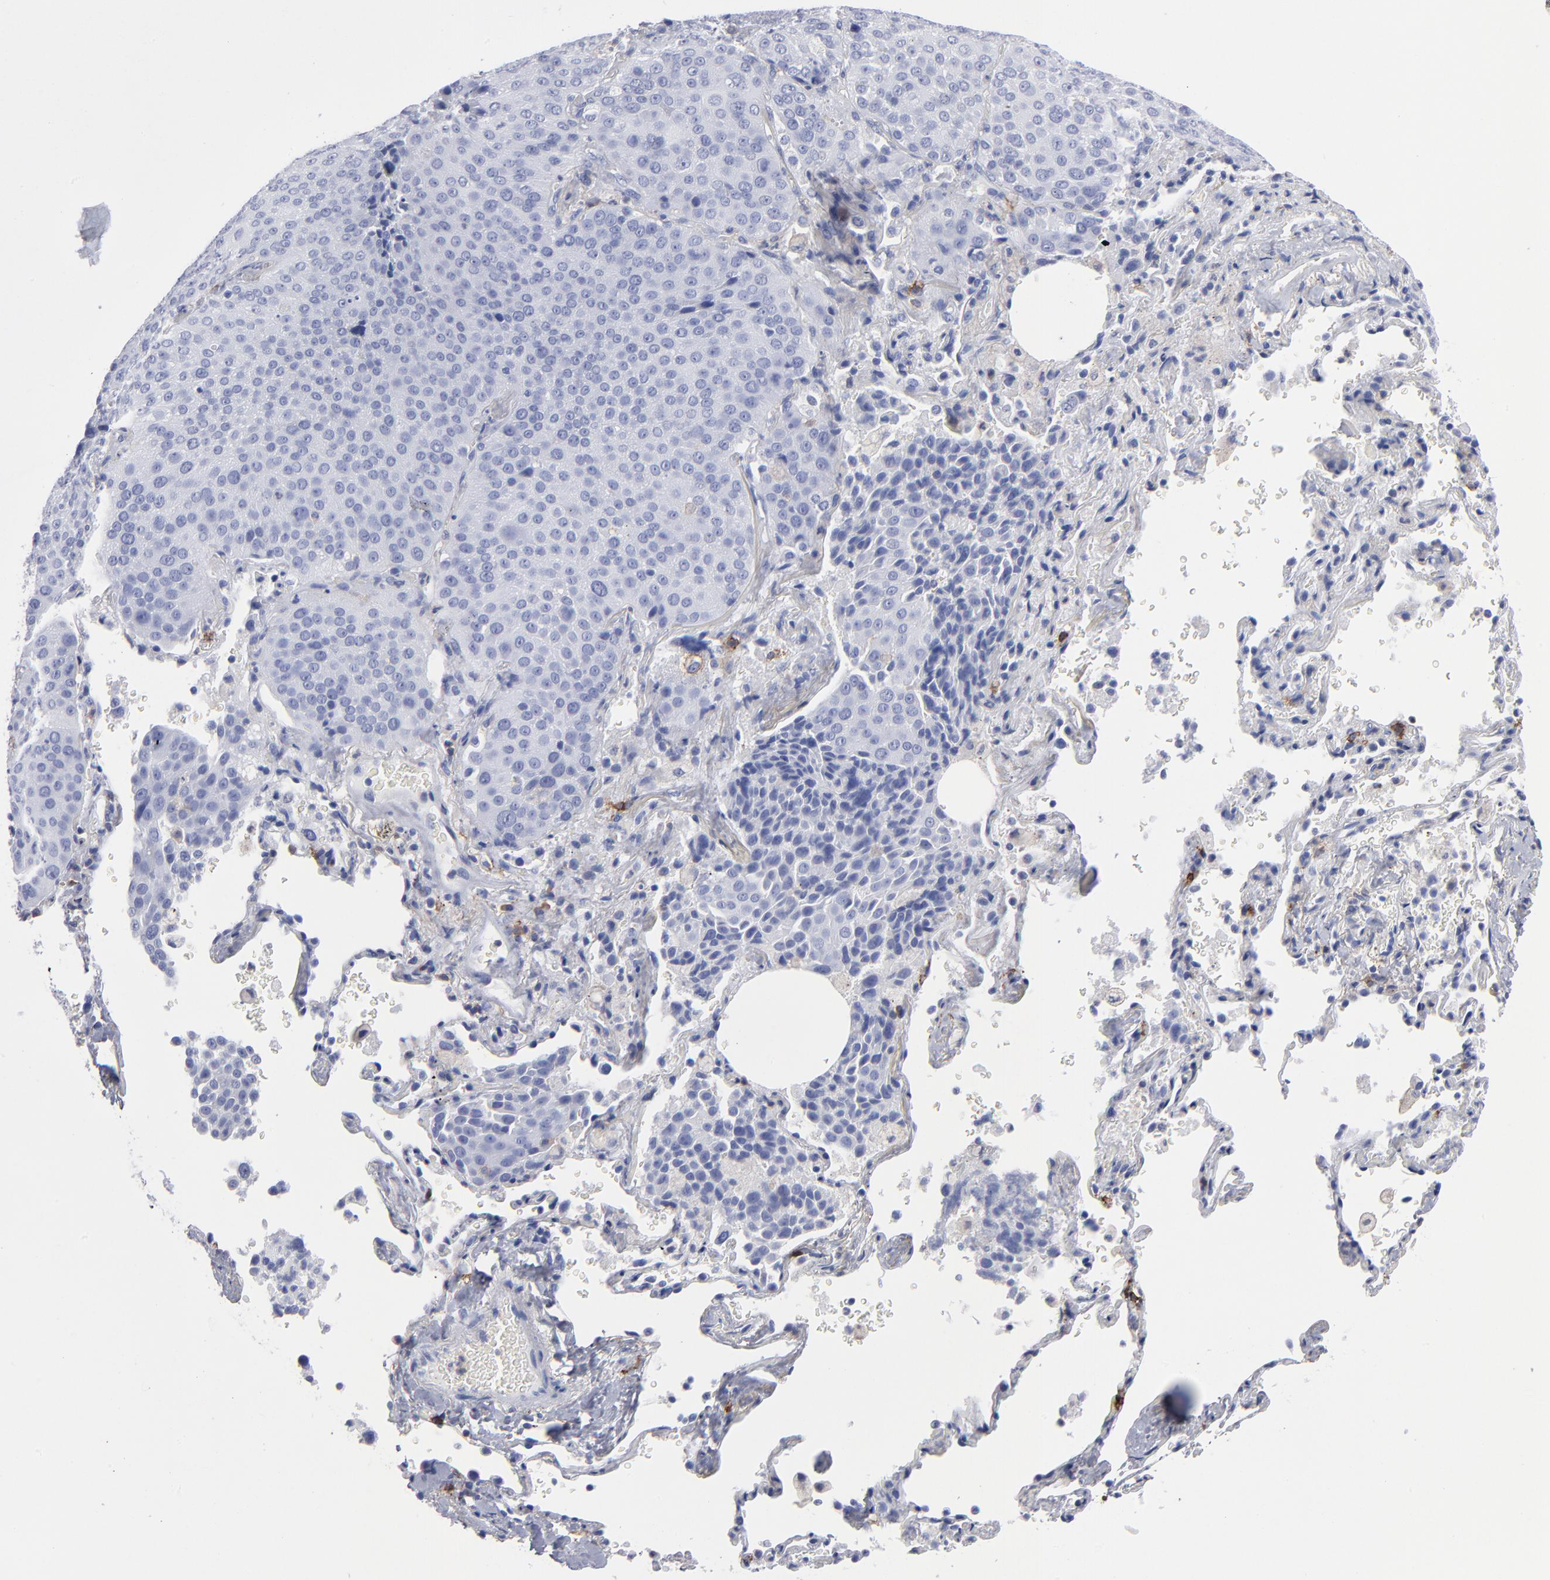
{"staining": {"intensity": "negative", "quantity": "none", "location": "none"}, "tissue": "lung cancer", "cell_type": "Tumor cells", "image_type": "cancer", "snomed": [{"axis": "morphology", "description": "Squamous cell carcinoma, NOS"}, {"axis": "topography", "description": "Lung"}], "caption": "High magnification brightfield microscopy of lung cancer (squamous cell carcinoma) stained with DAB (brown) and counterstained with hematoxylin (blue): tumor cells show no significant positivity. Nuclei are stained in blue.", "gene": "LAT2", "patient": {"sex": "male", "age": 54}}